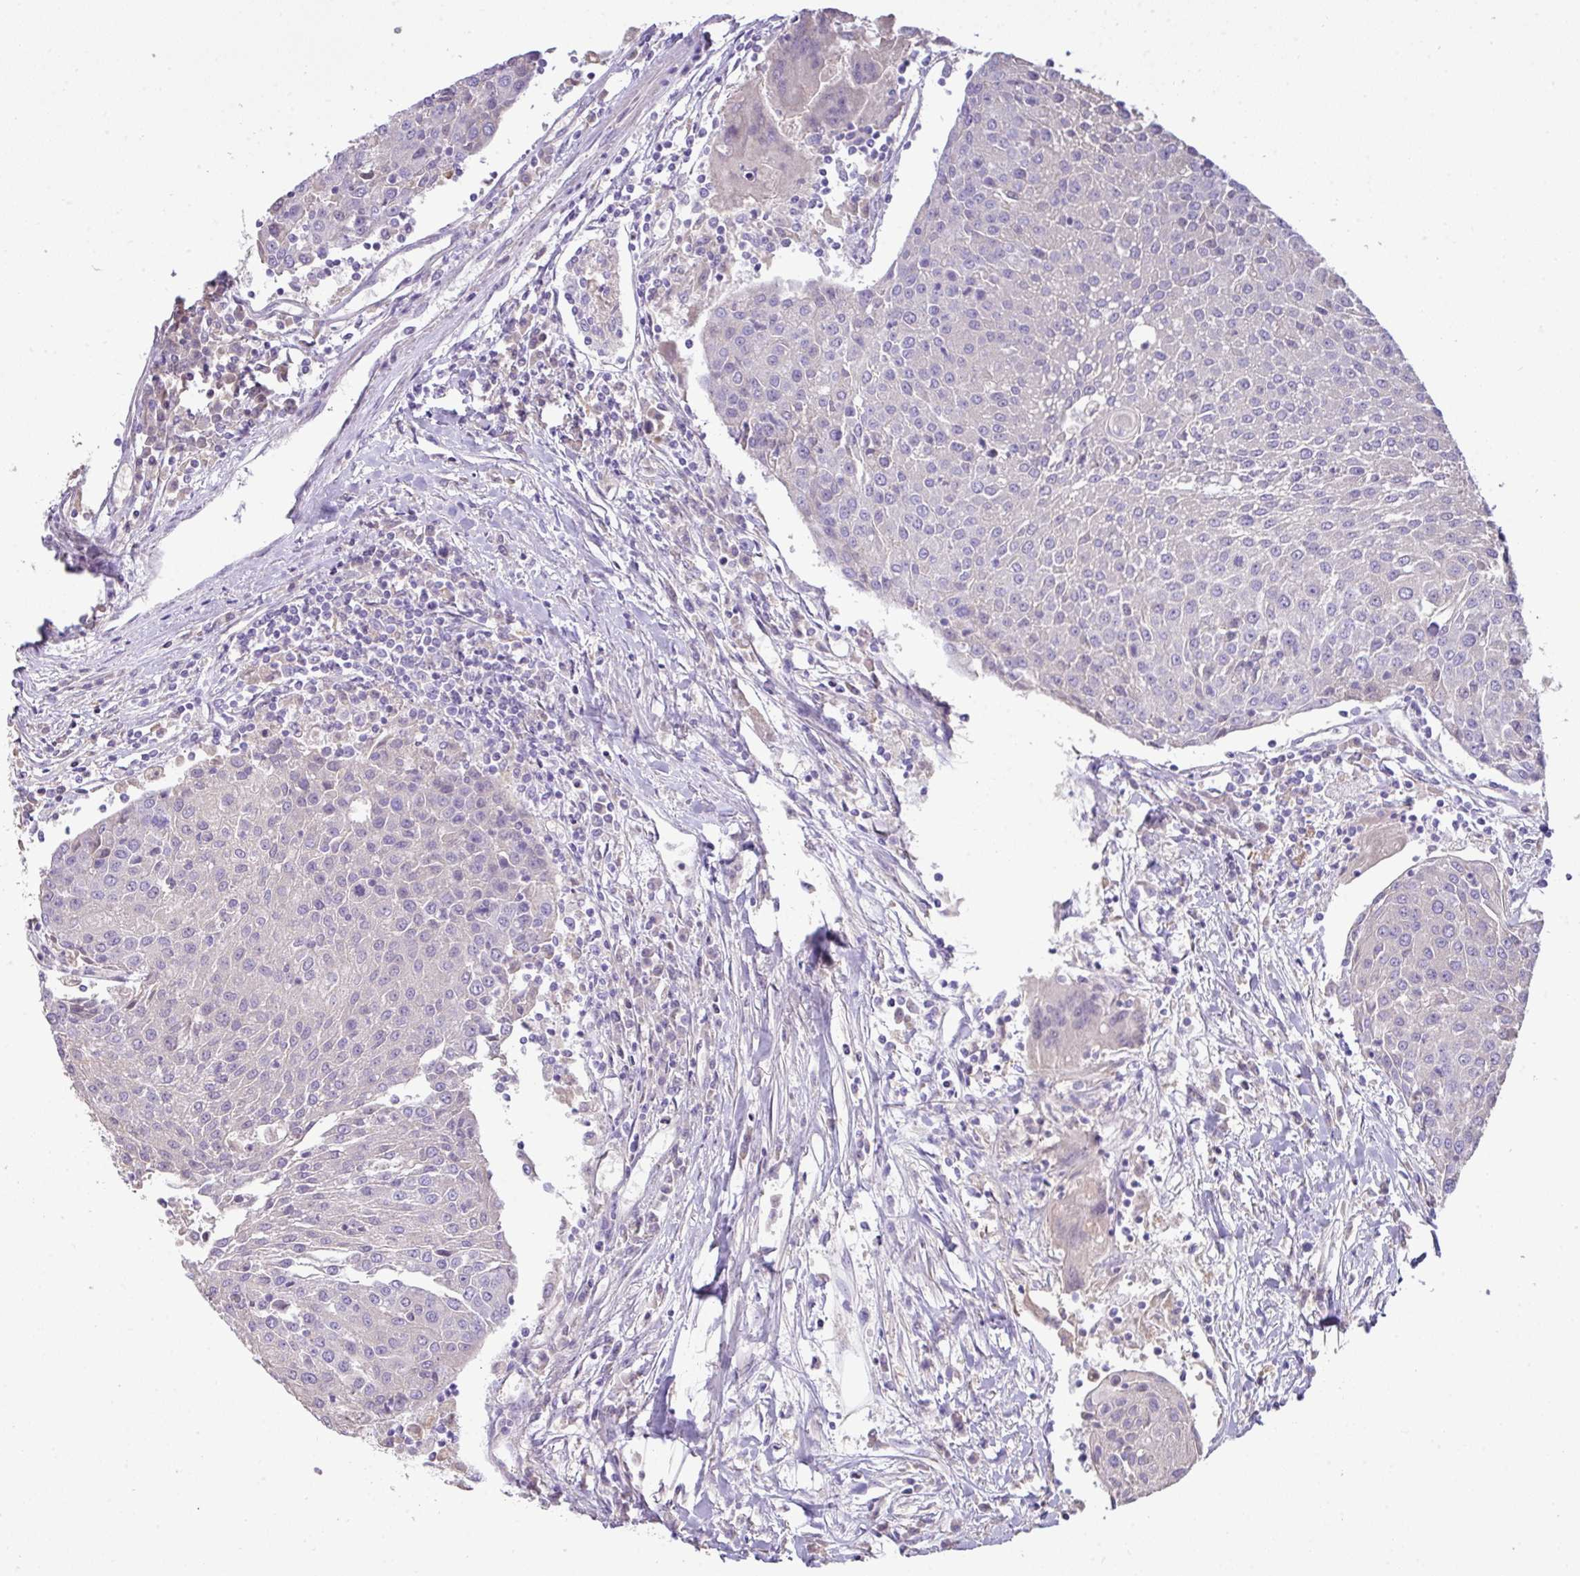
{"staining": {"intensity": "negative", "quantity": "none", "location": "none"}, "tissue": "urothelial cancer", "cell_type": "Tumor cells", "image_type": "cancer", "snomed": [{"axis": "morphology", "description": "Urothelial carcinoma, High grade"}, {"axis": "topography", "description": "Urinary bladder"}], "caption": "Urothelial carcinoma (high-grade) was stained to show a protein in brown. There is no significant positivity in tumor cells.", "gene": "OR6C6", "patient": {"sex": "female", "age": 85}}